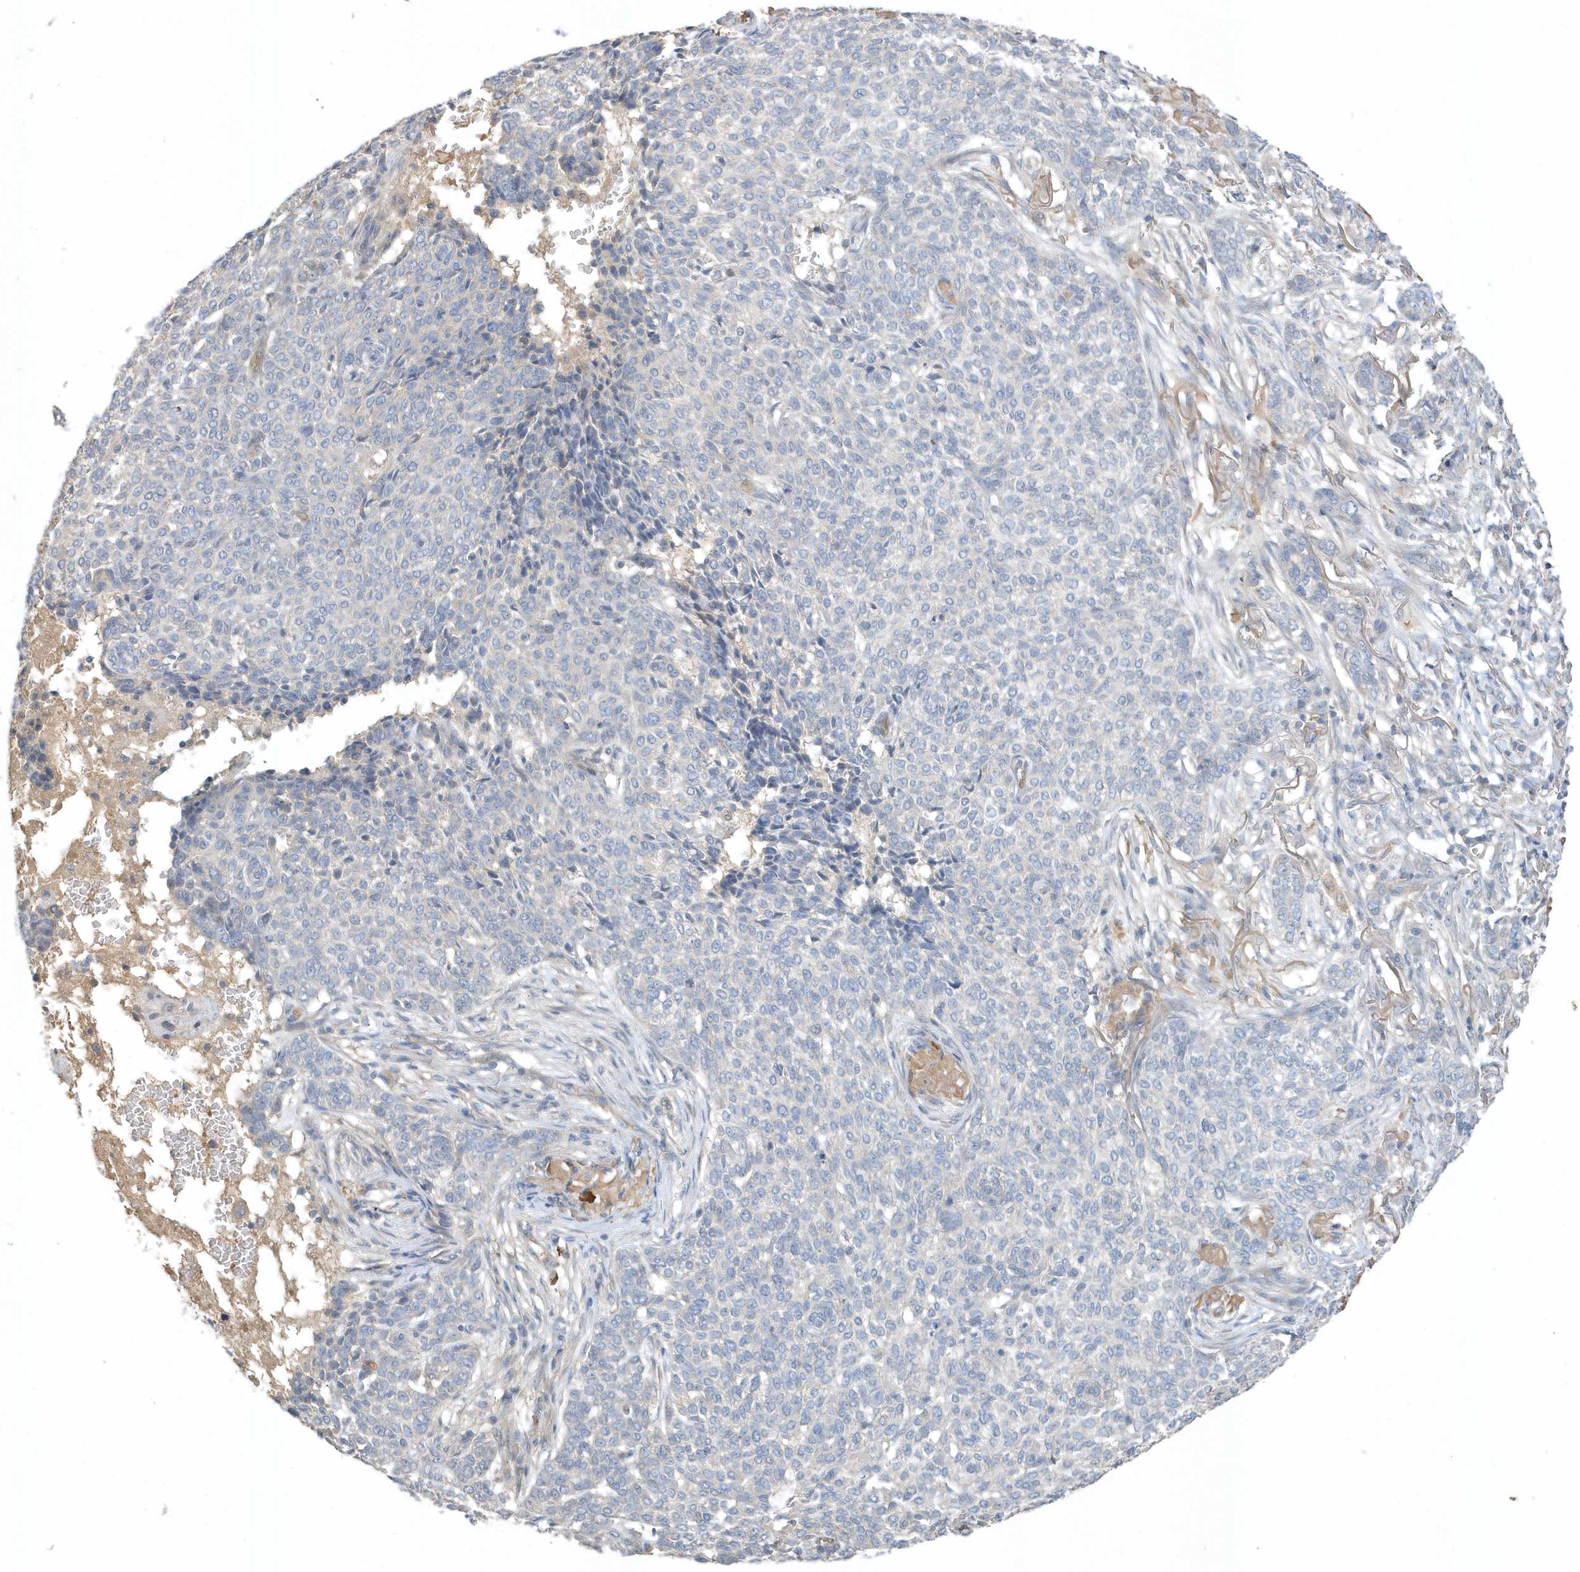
{"staining": {"intensity": "negative", "quantity": "none", "location": "none"}, "tissue": "skin cancer", "cell_type": "Tumor cells", "image_type": "cancer", "snomed": [{"axis": "morphology", "description": "Basal cell carcinoma"}, {"axis": "topography", "description": "Skin"}], "caption": "A photomicrograph of skin basal cell carcinoma stained for a protein demonstrates no brown staining in tumor cells.", "gene": "USP53", "patient": {"sex": "male", "age": 85}}